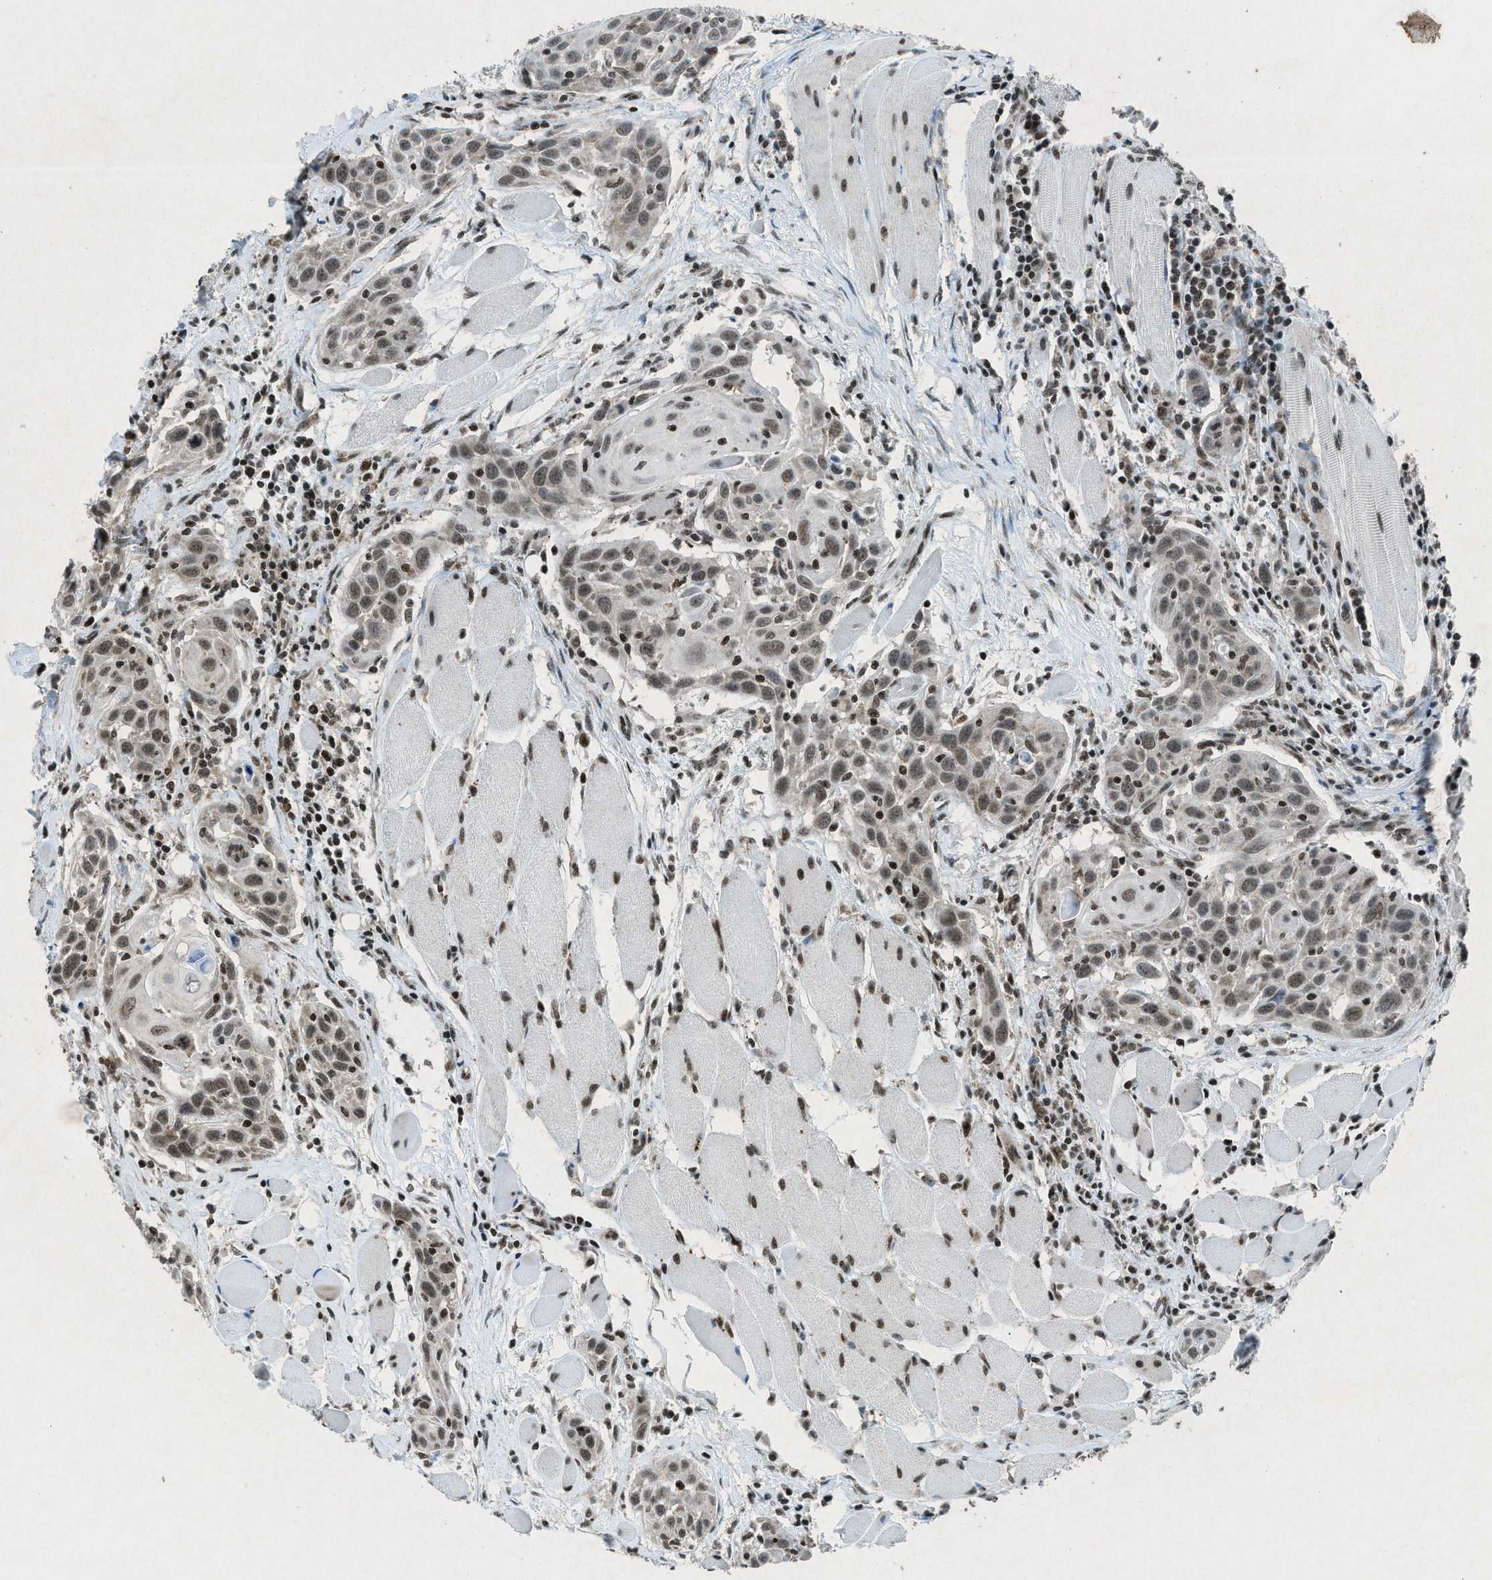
{"staining": {"intensity": "weak", "quantity": ">75%", "location": "nuclear"}, "tissue": "head and neck cancer", "cell_type": "Tumor cells", "image_type": "cancer", "snomed": [{"axis": "morphology", "description": "Squamous cell carcinoma, NOS"}, {"axis": "topography", "description": "Oral tissue"}, {"axis": "topography", "description": "Head-Neck"}], "caption": "Immunohistochemistry (IHC) image of neoplastic tissue: human head and neck cancer (squamous cell carcinoma) stained using immunohistochemistry (IHC) displays low levels of weak protein expression localized specifically in the nuclear of tumor cells, appearing as a nuclear brown color.", "gene": "NXF1", "patient": {"sex": "female", "age": 50}}